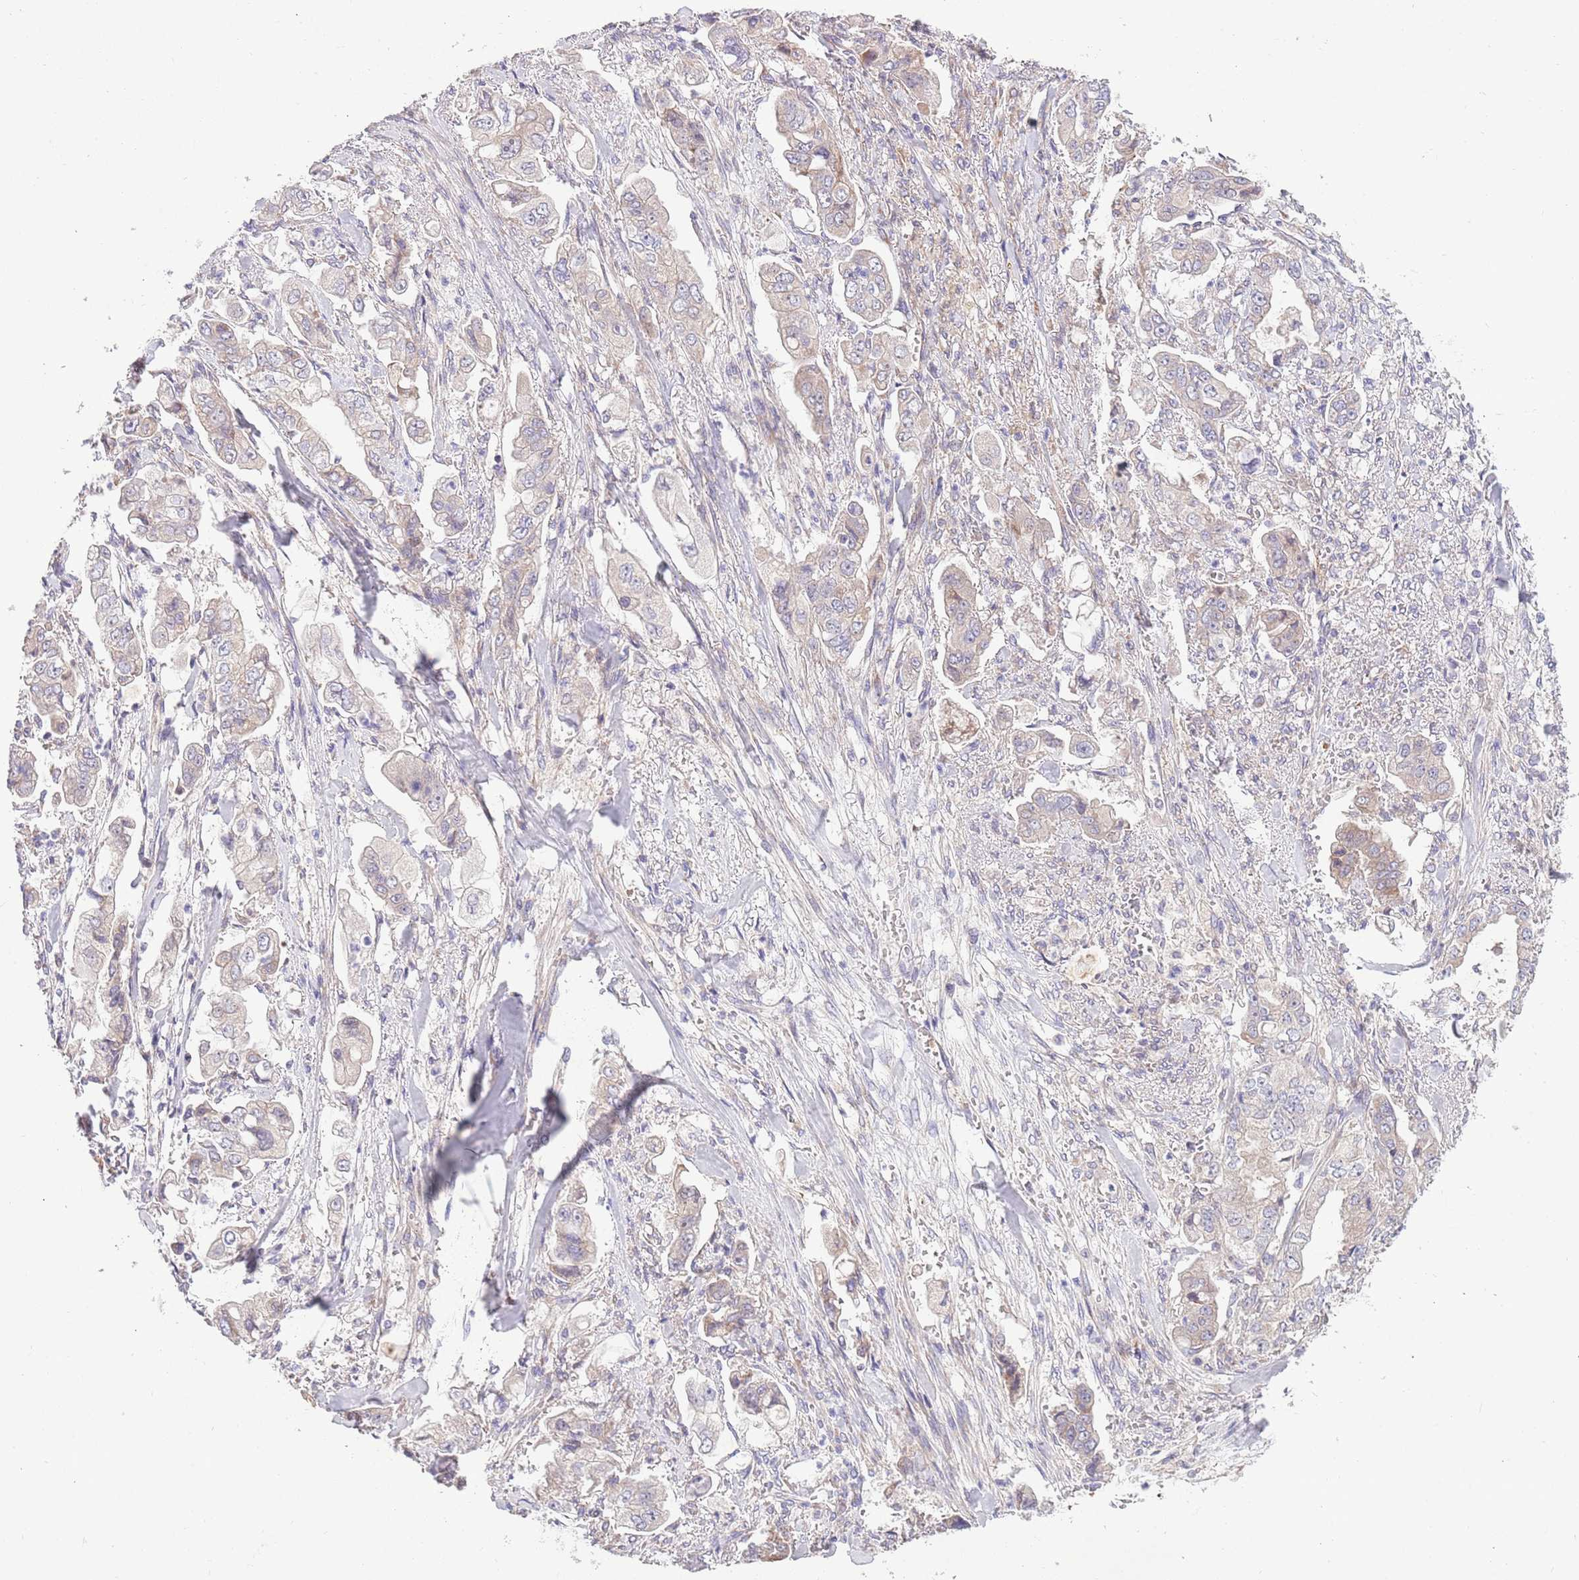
{"staining": {"intensity": "moderate", "quantity": "25%-75%", "location": "cytoplasmic/membranous"}, "tissue": "stomach cancer", "cell_type": "Tumor cells", "image_type": "cancer", "snomed": [{"axis": "morphology", "description": "Adenocarcinoma, NOS"}, {"axis": "topography", "description": "Stomach"}], "caption": "Immunohistochemical staining of human stomach adenocarcinoma shows medium levels of moderate cytoplasmic/membranous staining in about 25%-75% of tumor cells.", "gene": "DAND5", "patient": {"sex": "male", "age": 62}}